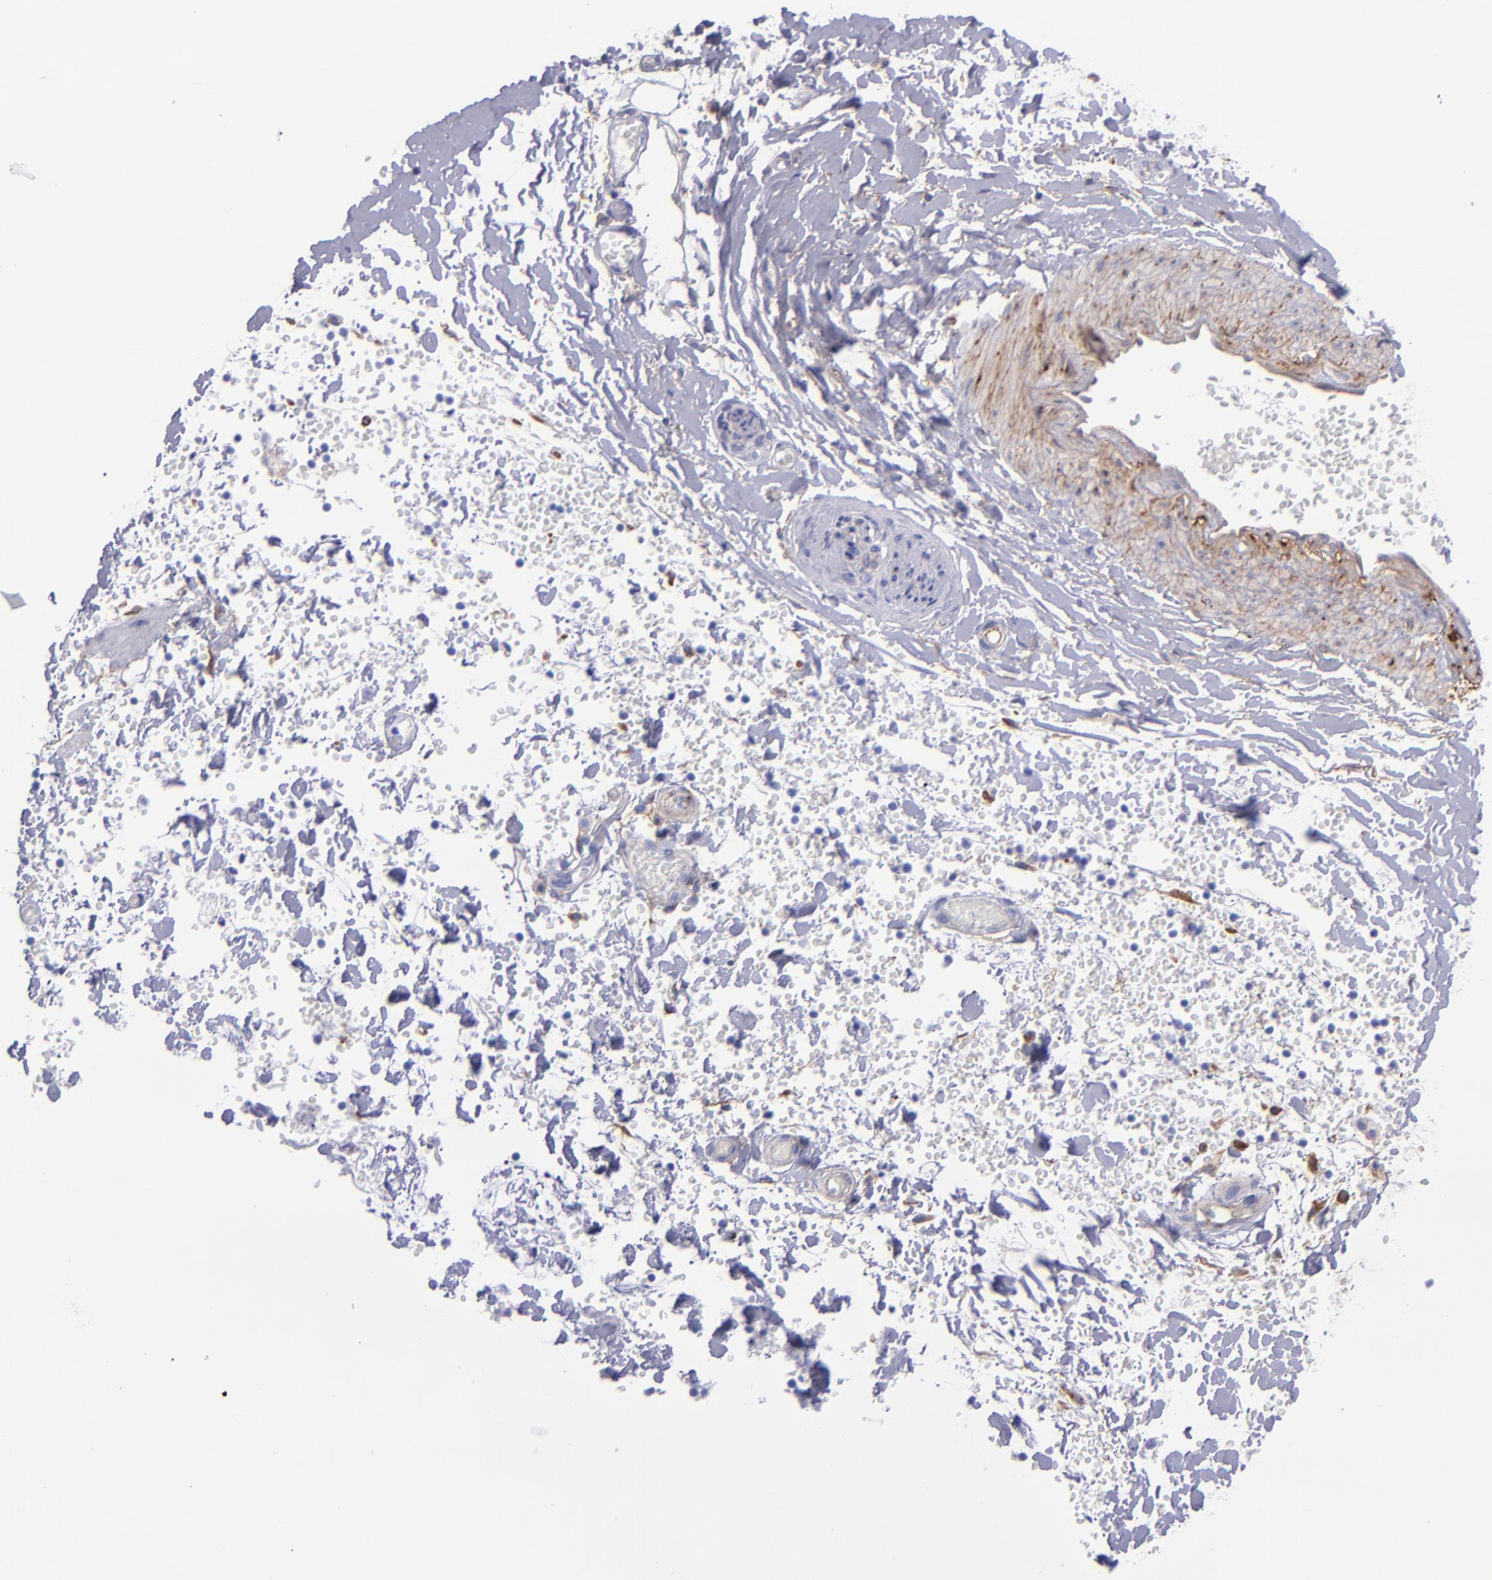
{"staining": {"intensity": "negative", "quantity": "none", "location": "none"}, "tissue": "adipose tissue", "cell_type": "Adipocytes", "image_type": "normal", "snomed": [{"axis": "morphology", "description": "Normal tissue, NOS"}, {"axis": "topography", "description": "Bronchus"}, {"axis": "topography", "description": "Lung"}], "caption": "There is no significant staining in adipocytes of adipose tissue. (Brightfield microscopy of DAB (3,3'-diaminobenzidine) IHC at high magnification).", "gene": "ITGAV", "patient": {"sex": "female", "age": 56}}